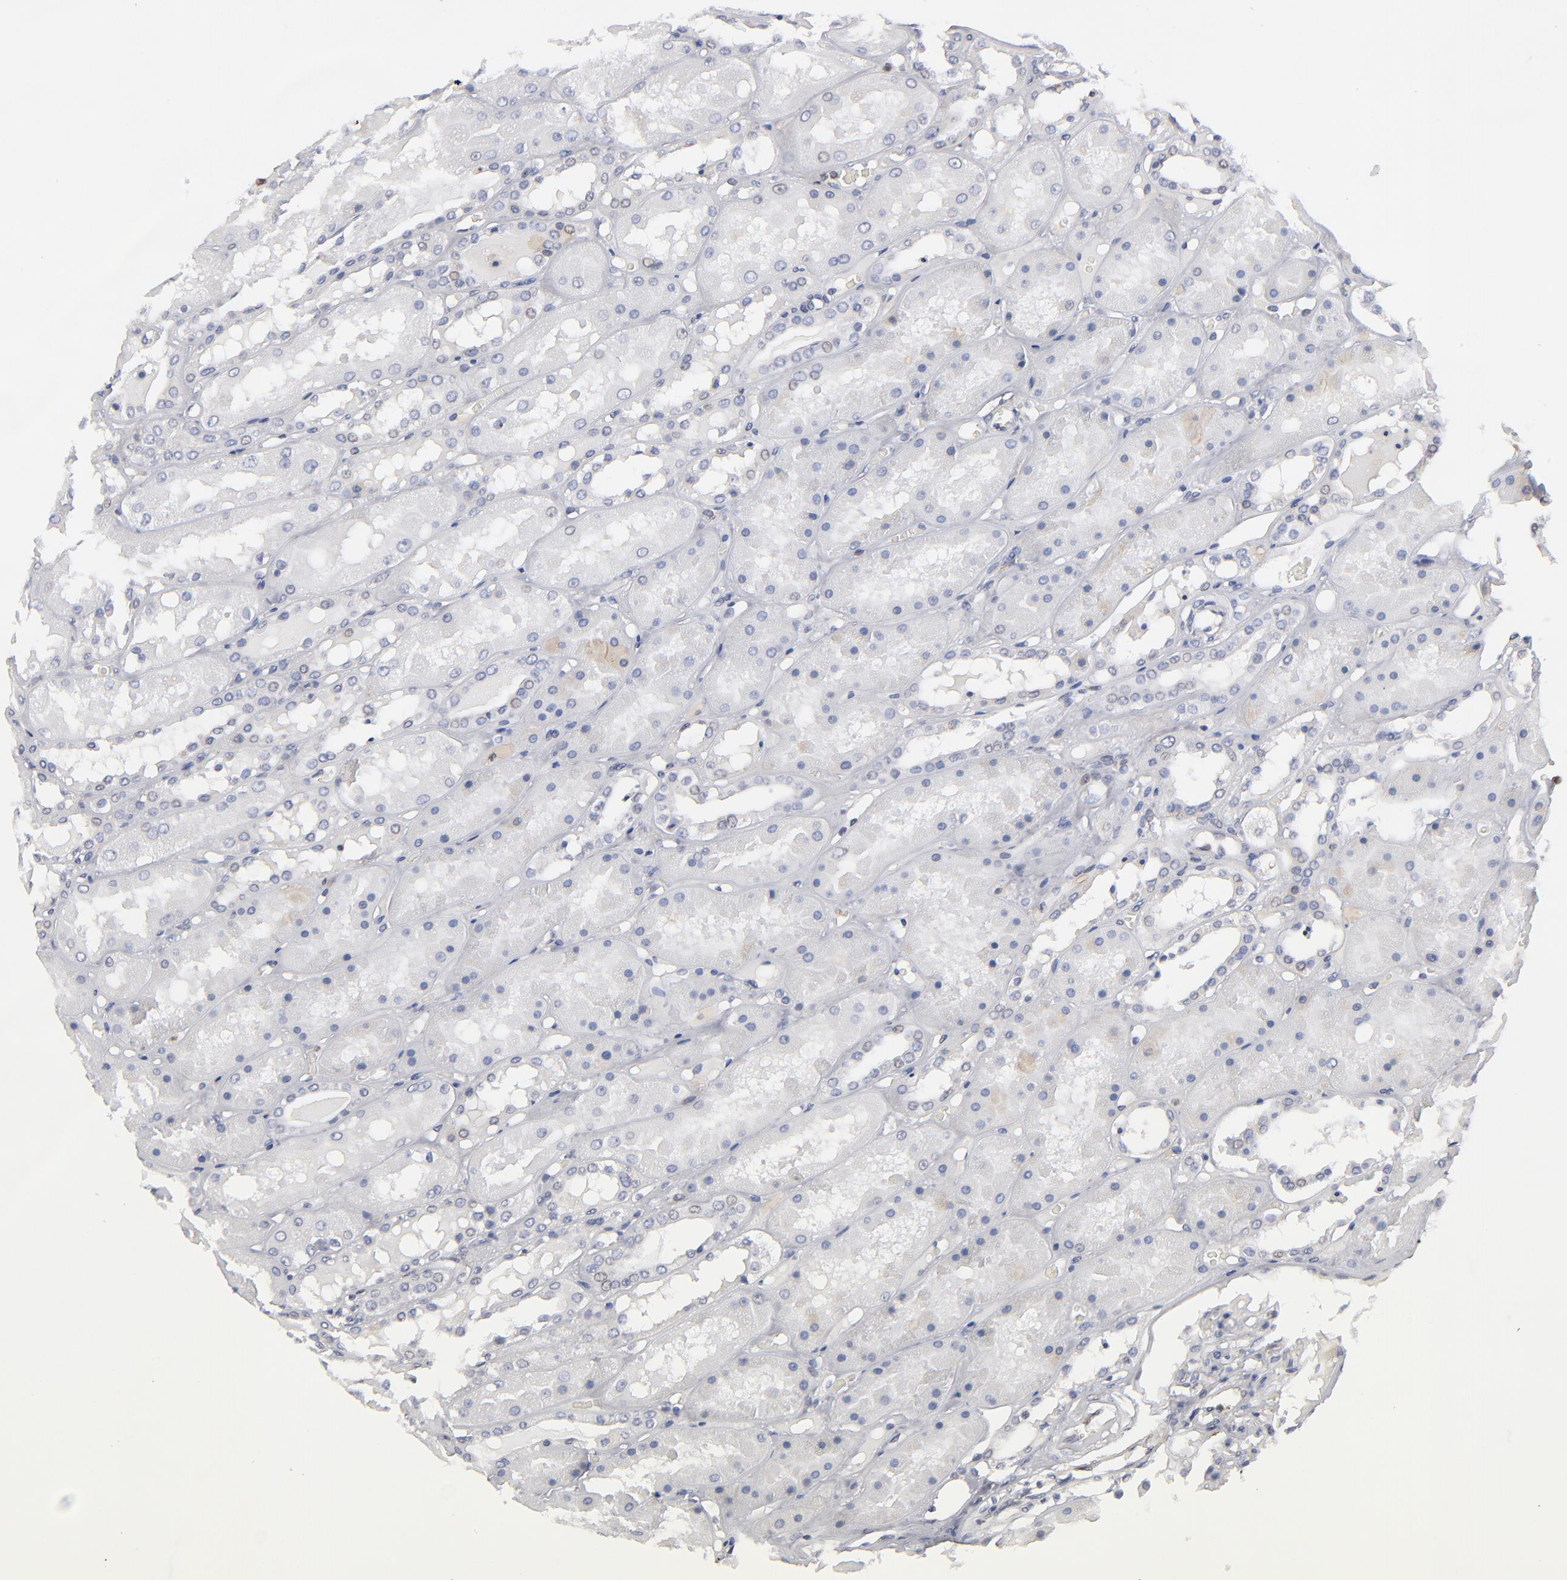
{"staining": {"intensity": "negative", "quantity": "none", "location": "none"}, "tissue": "kidney", "cell_type": "Cells in glomeruli", "image_type": "normal", "snomed": [{"axis": "morphology", "description": "Normal tissue, NOS"}, {"axis": "topography", "description": "Kidney"}], "caption": "A high-resolution photomicrograph shows immunohistochemistry (IHC) staining of normal kidney, which demonstrates no significant positivity in cells in glomeruli. (Stains: DAB (3,3'-diaminobenzidine) IHC with hematoxylin counter stain, Microscopy: brightfield microscopy at high magnification).", "gene": "TMX1", "patient": {"sex": "male", "age": 36}}